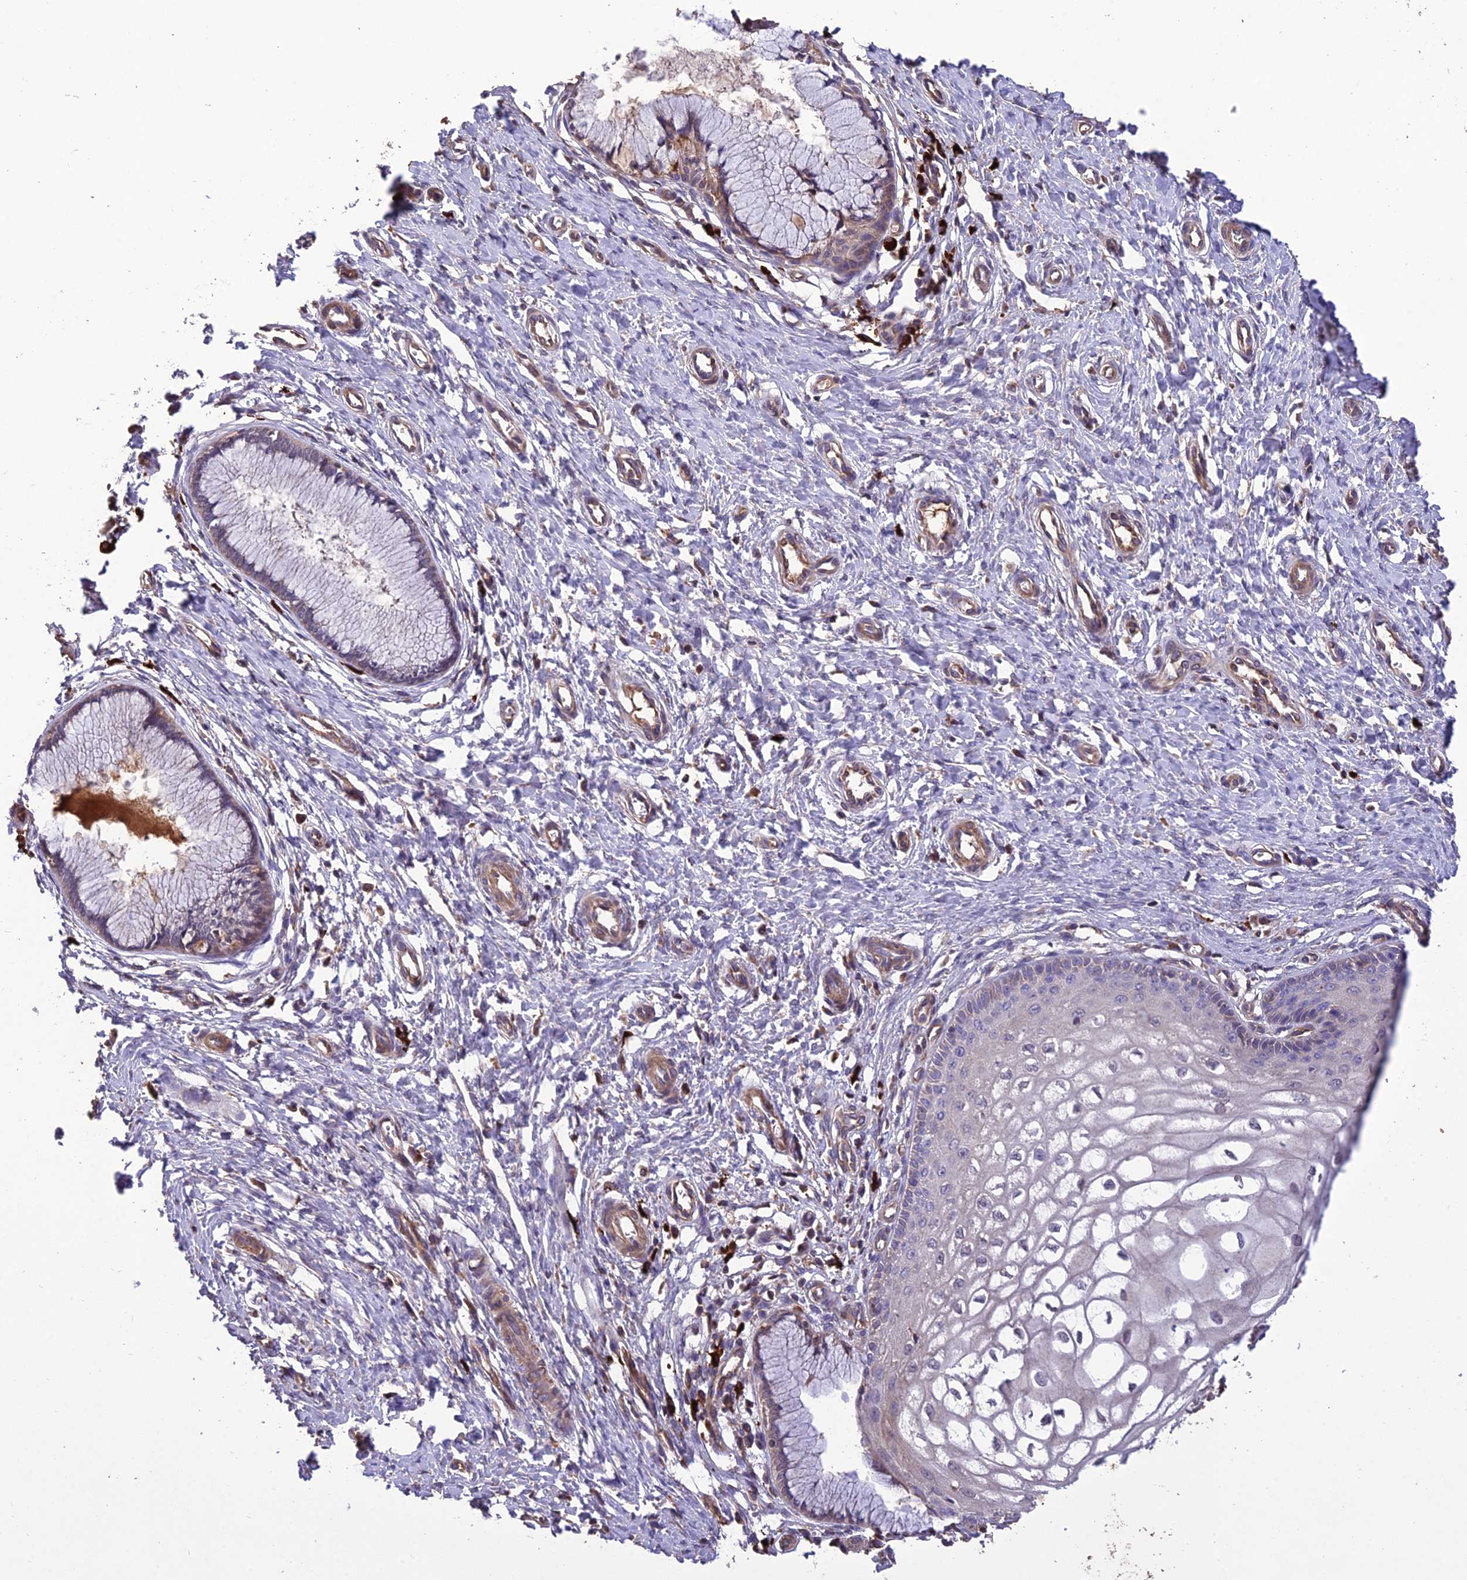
{"staining": {"intensity": "weak", "quantity": "25%-75%", "location": "cytoplasmic/membranous"}, "tissue": "cervix", "cell_type": "Glandular cells", "image_type": "normal", "snomed": [{"axis": "morphology", "description": "Normal tissue, NOS"}, {"axis": "topography", "description": "Cervix"}], "caption": "Glandular cells reveal weak cytoplasmic/membranous positivity in about 25%-75% of cells in unremarkable cervix. The staining was performed using DAB (3,3'-diaminobenzidine), with brown indicating positive protein expression. Nuclei are stained blue with hematoxylin.", "gene": "MIOS", "patient": {"sex": "female", "age": 55}}